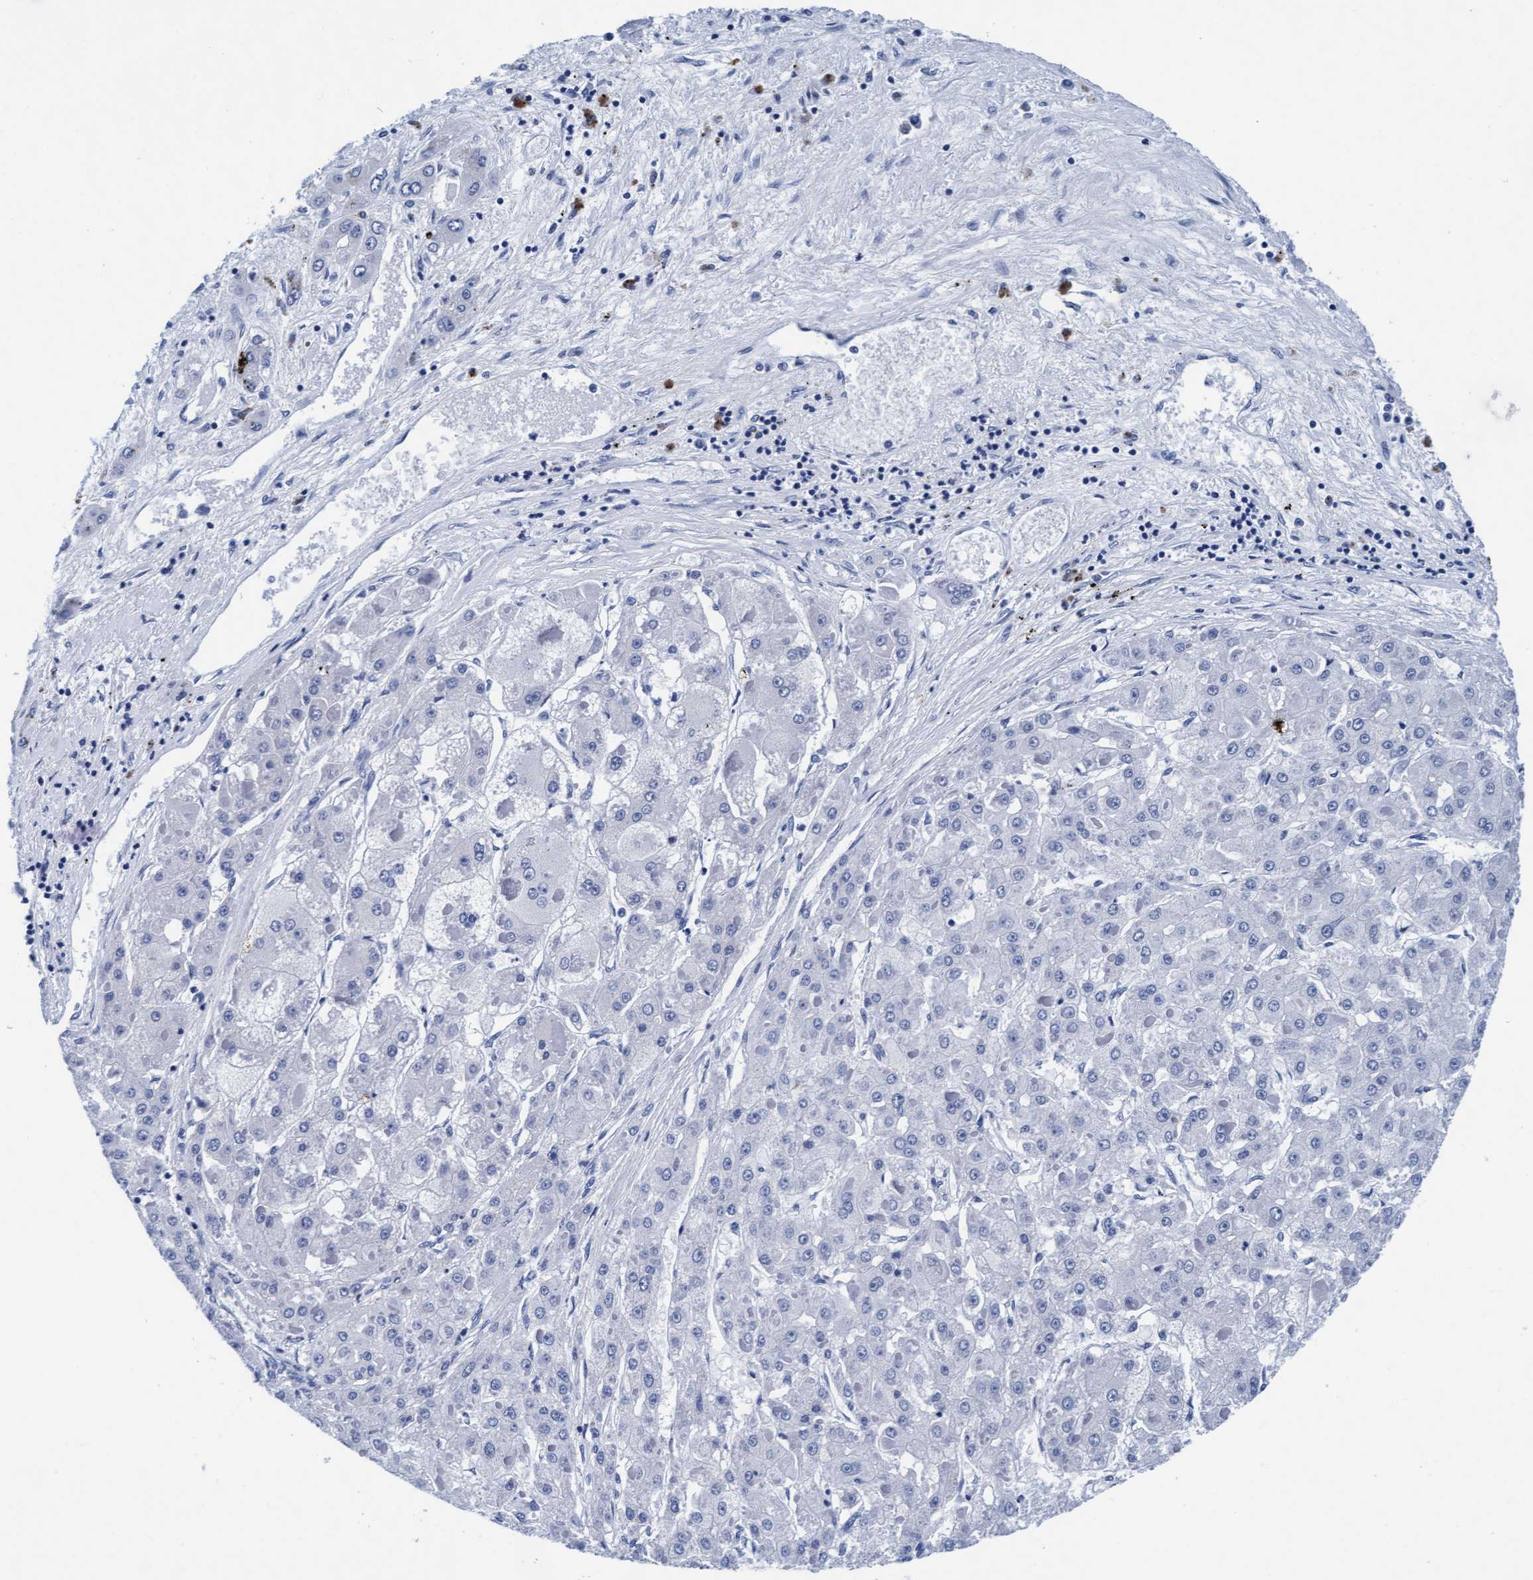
{"staining": {"intensity": "negative", "quantity": "none", "location": "none"}, "tissue": "liver cancer", "cell_type": "Tumor cells", "image_type": "cancer", "snomed": [{"axis": "morphology", "description": "Carcinoma, Hepatocellular, NOS"}, {"axis": "topography", "description": "Liver"}], "caption": "High magnification brightfield microscopy of liver hepatocellular carcinoma stained with DAB (brown) and counterstained with hematoxylin (blue): tumor cells show no significant positivity.", "gene": "ARSG", "patient": {"sex": "female", "age": 73}}